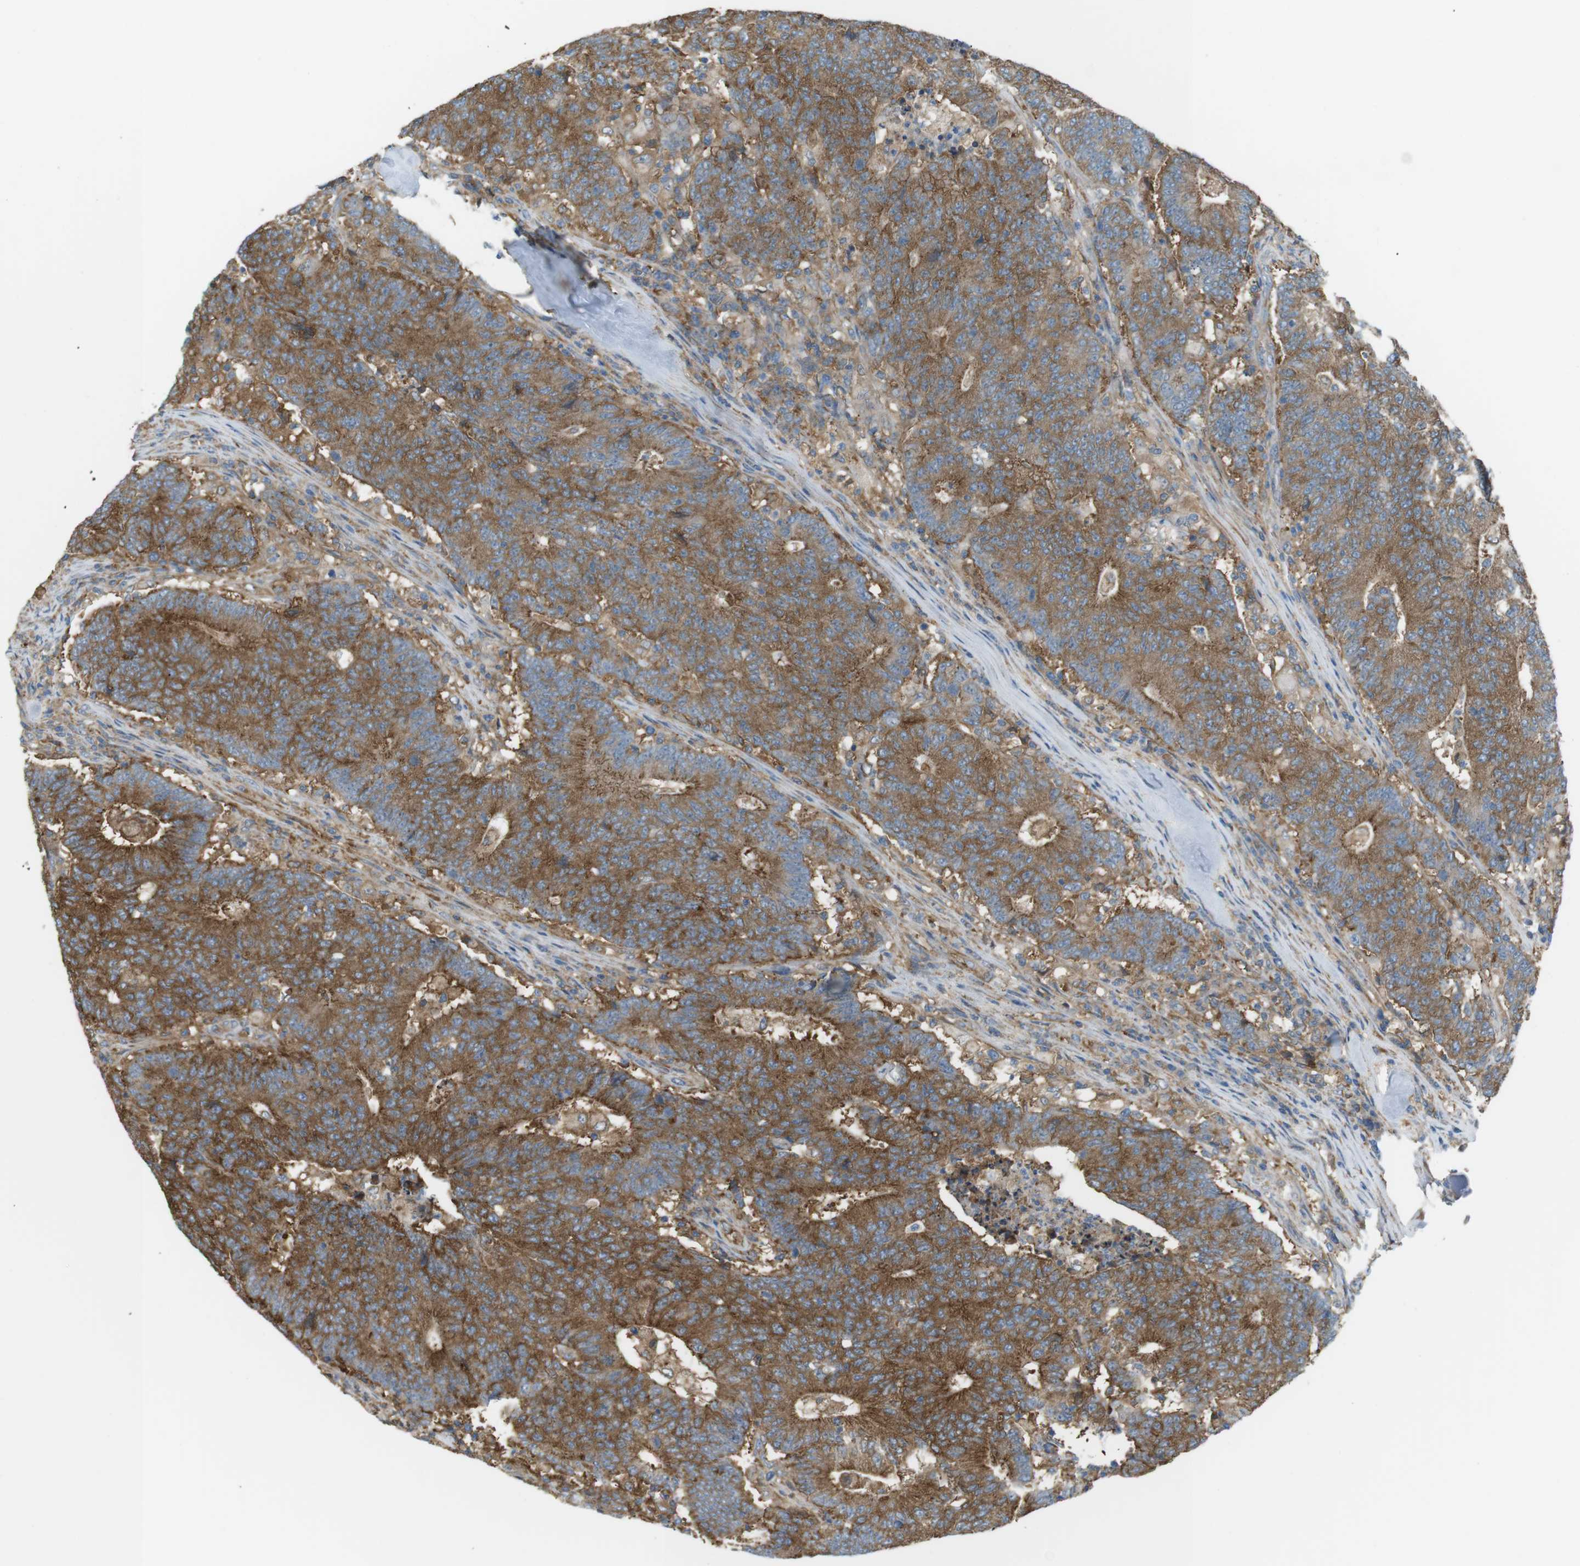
{"staining": {"intensity": "moderate", "quantity": ">75%", "location": "cytoplasmic/membranous"}, "tissue": "colorectal cancer", "cell_type": "Tumor cells", "image_type": "cancer", "snomed": [{"axis": "morphology", "description": "Normal tissue, NOS"}, {"axis": "morphology", "description": "Adenocarcinoma, NOS"}, {"axis": "topography", "description": "Colon"}], "caption": "Colorectal cancer stained with a protein marker demonstrates moderate staining in tumor cells.", "gene": "PEPD", "patient": {"sex": "female", "age": 75}}